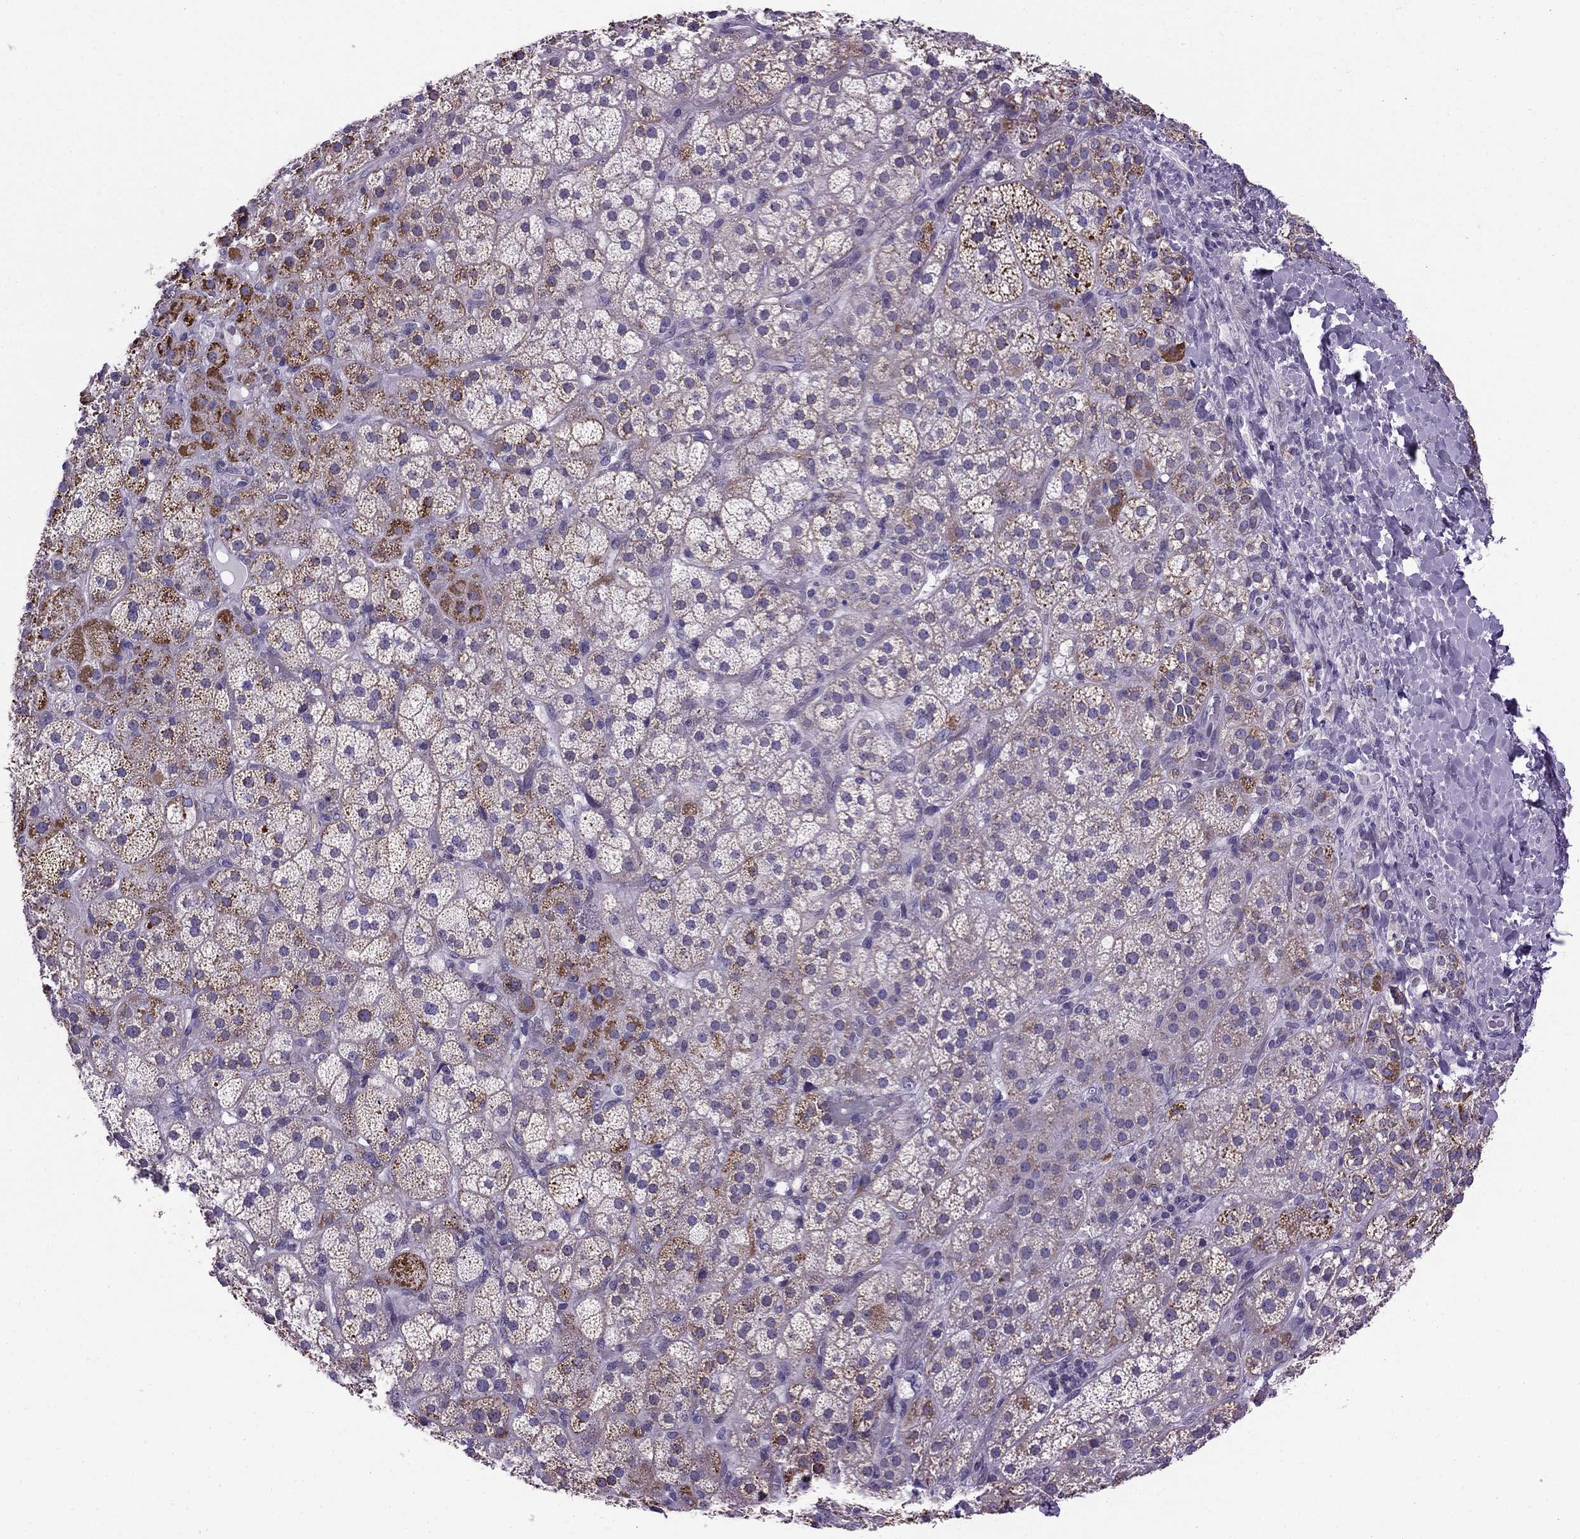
{"staining": {"intensity": "strong", "quantity": "<25%", "location": "cytoplasmic/membranous"}, "tissue": "adrenal gland", "cell_type": "Glandular cells", "image_type": "normal", "snomed": [{"axis": "morphology", "description": "Normal tissue, NOS"}, {"axis": "topography", "description": "Adrenal gland"}], "caption": "Glandular cells display medium levels of strong cytoplasmic/membranous positivity in about <25% of cells in benign adrenal gland.", "gene": "ACADSB", "patient": {"sex": "male", "age": 57}}